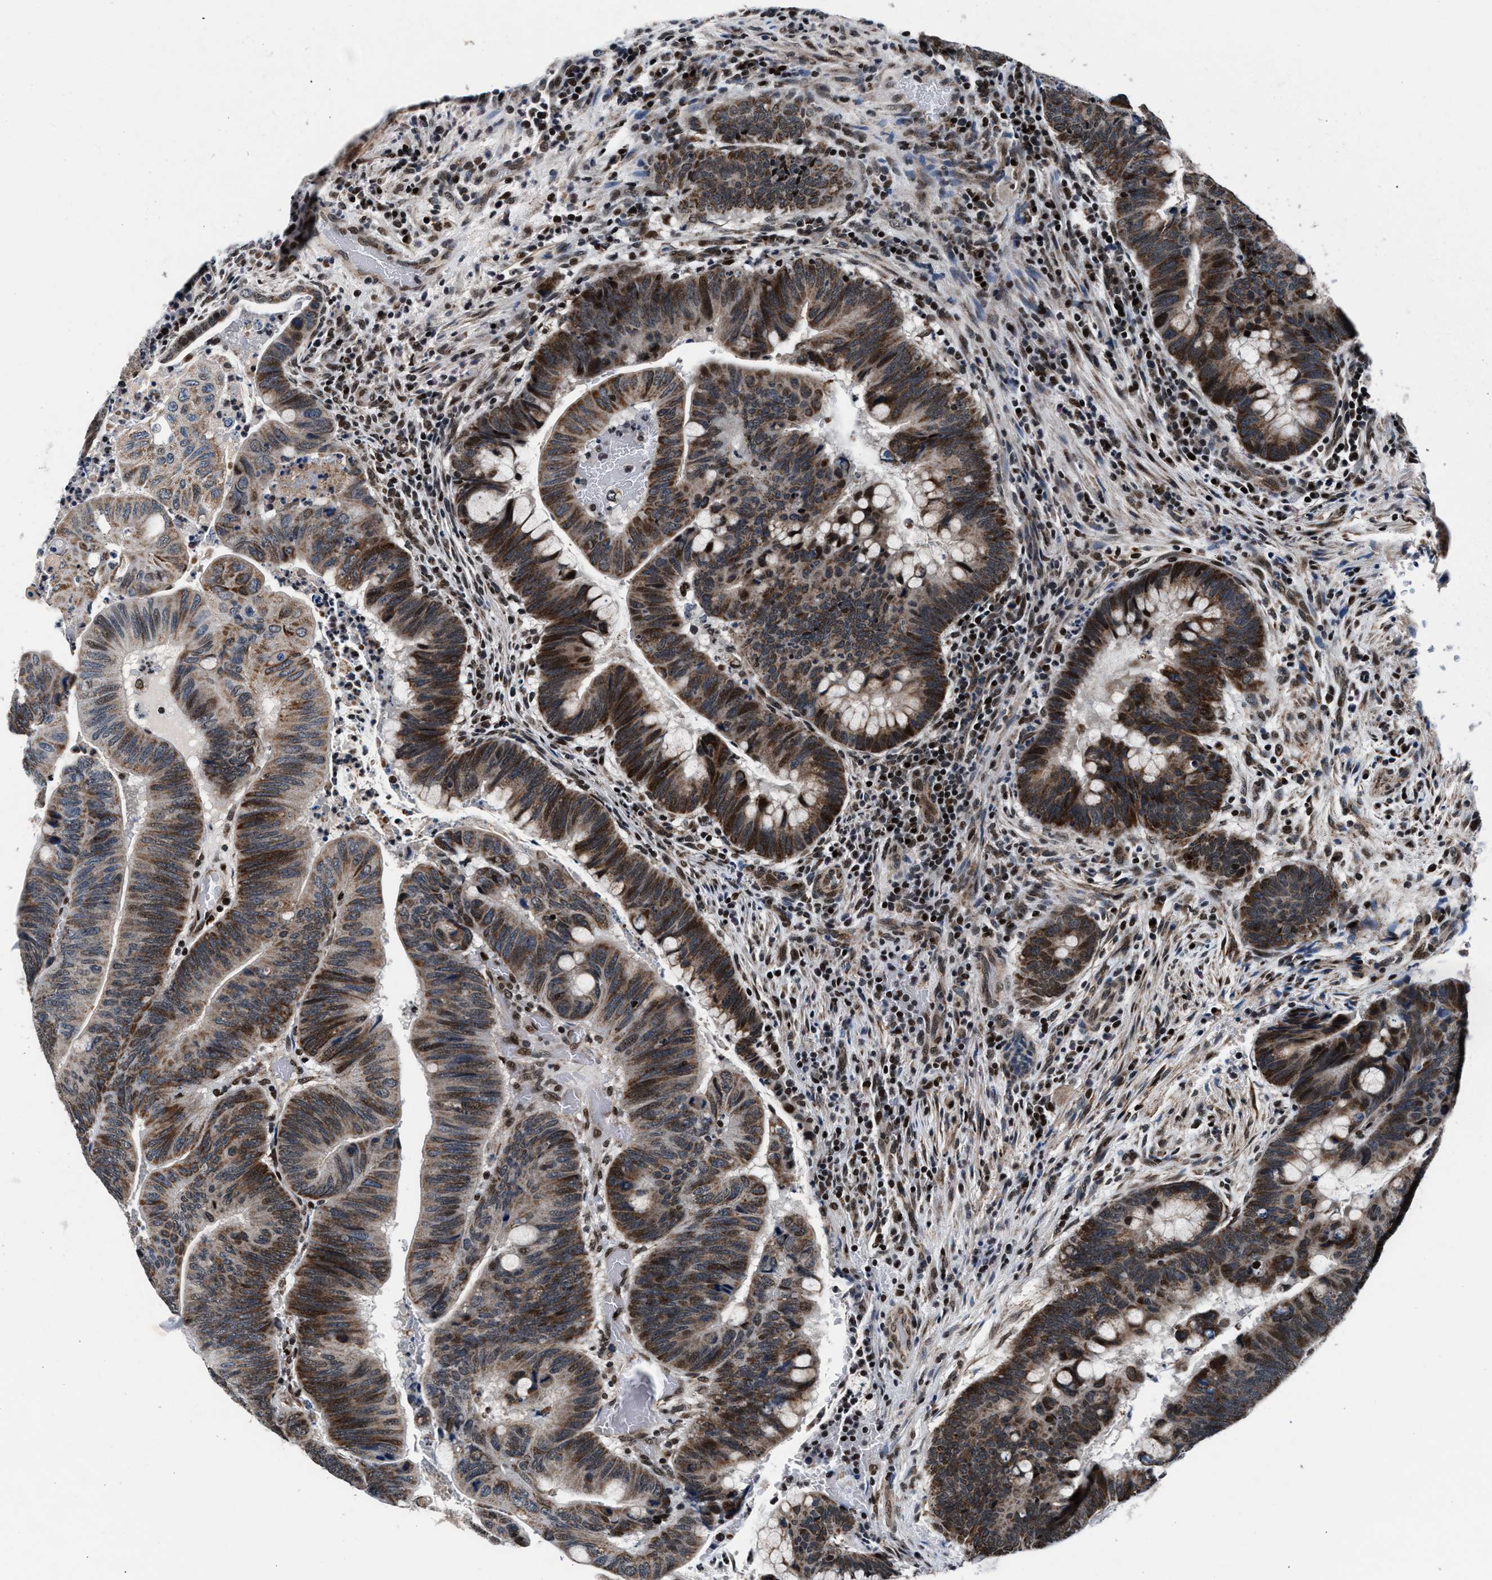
{"staining": {"intensity": "moderate", "quantity": "25%-75%", "location": "cytoplasmic/membranous,nuclear"}, "tissue": "colorectal cancer", "cell_type": "Tumor cells", "image_type": "cancer", "snomed": [{"axis": "morphology", "description": "Normal tissue, NOS"}, {"axis": "morphology", "description": "Adenocarcinoma, NOS"}, {"axis": "topography", "description": "Rectum"}, {"axis": "topography", "description": "Peripheral nerve tissue"}], "caption": "Brown immunohistochemical staining in human colorectal cancer (adenocarcinoma) reveals moderate cytoplasmic/membranous and nuclear expression in approximately 25%-75% of tumor cells.", "gene": "PRRC2B", "patient": {"sex": "male", "age": 92}}